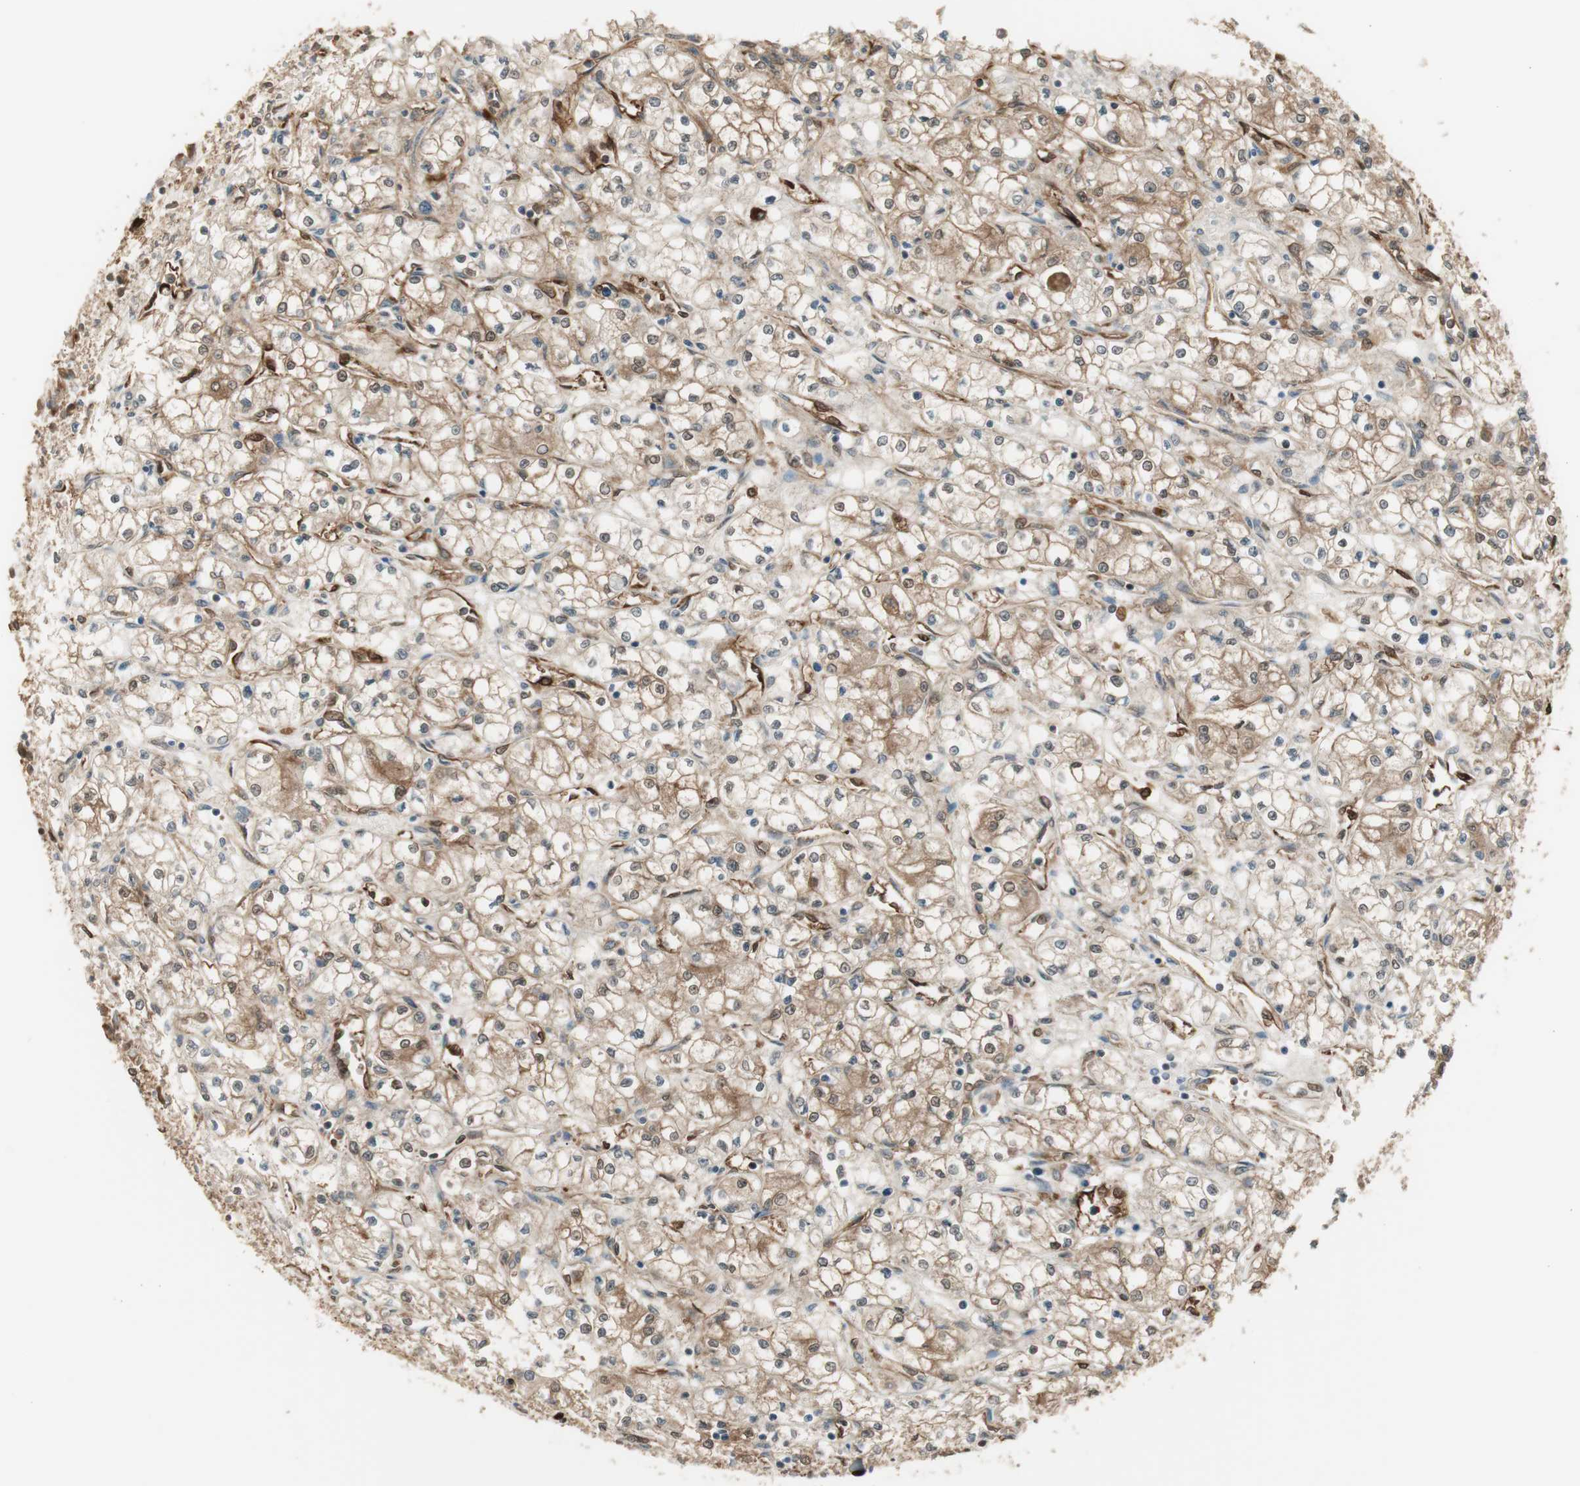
{"staining": {"intensity": "moderate", "quantity": ">75%", "location": "cytoplasmic/membranous"}, "tissue": "renal cancer", "cell_type": "Tumor cells", "image_type": "cancer", "snomed": [{"axis": "morphology", "description": "Normal tissue, NOS"}, {"axis": "morphology", "description": "Adenocarcinoma, NOS"}, {"axis": "topography", "description": "Kidney"}], "caption": "Approximately >75% of tumor cells in human renal adenocarcinoma show moderate cytoplasmic/membranous protein positivity as visualized by brown immunohistochemical staining.", "gene": "SERPINB6", "patient": {"sex": "male", "age": 59}}